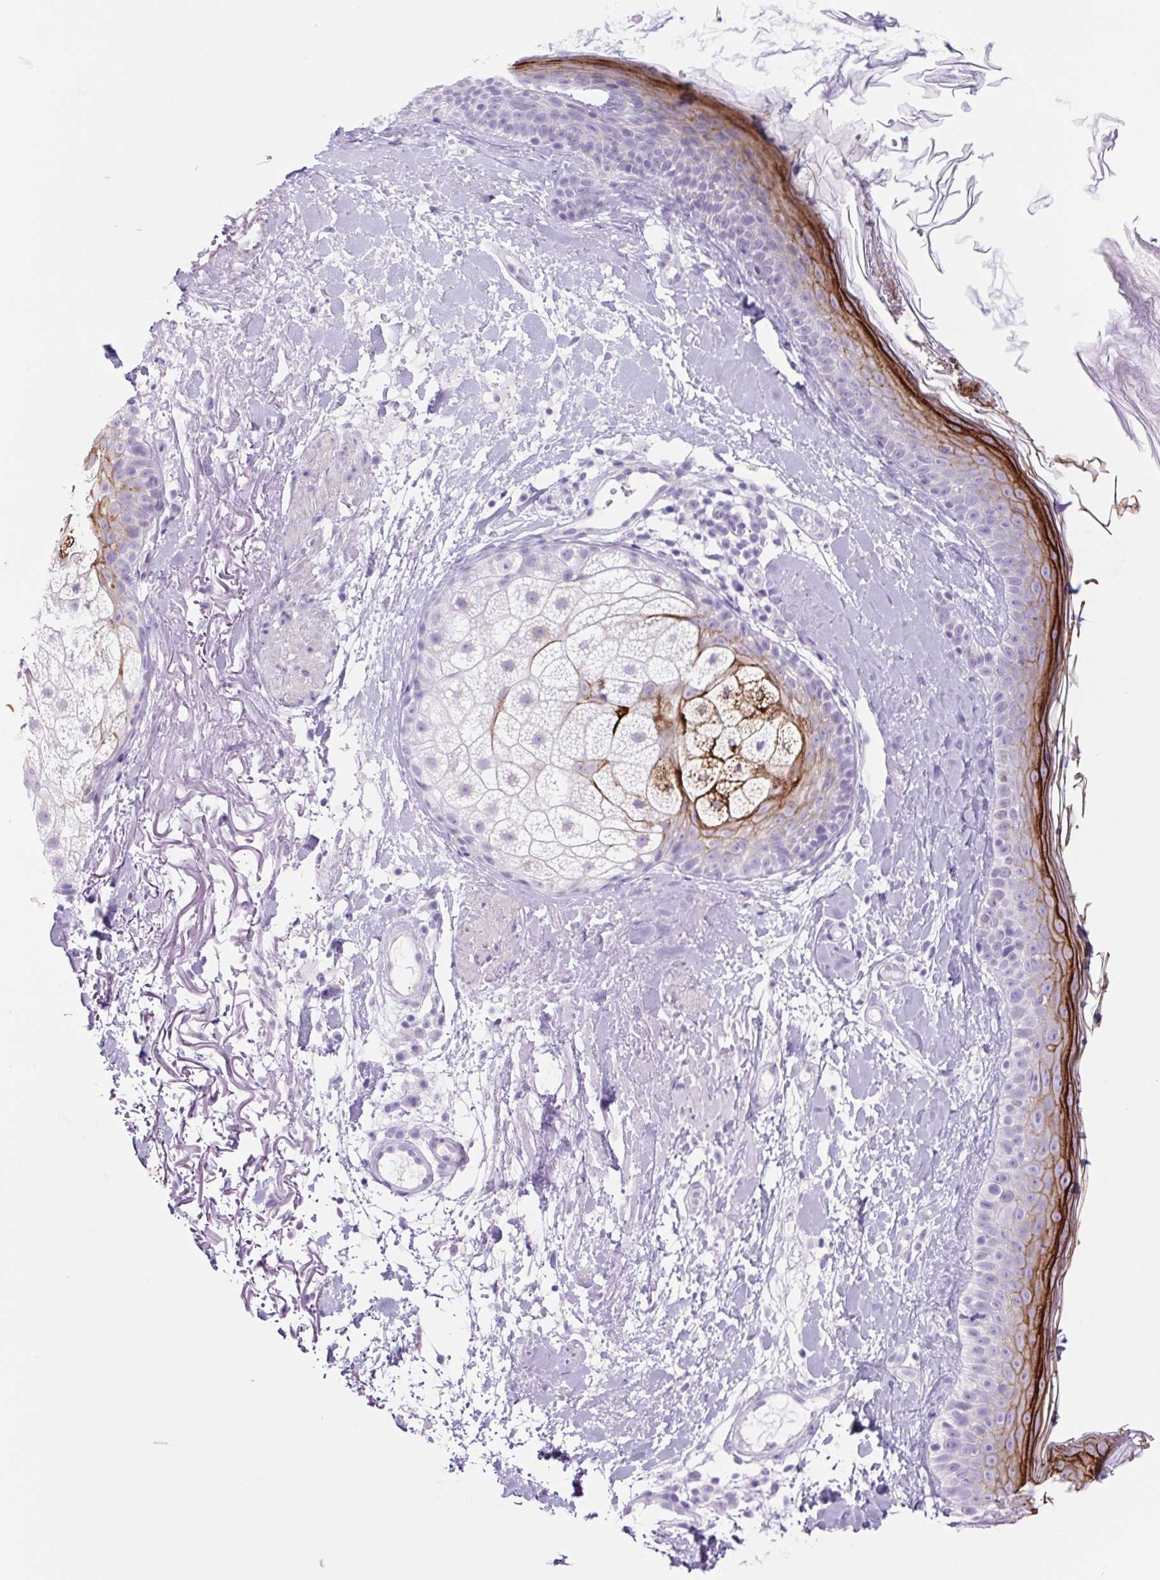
{"staining": {"intensity": "negative", "quantity": "none", "location": "none"}, "tissue": "skin", "cell_type": "Fibroblasts", "image_type": "normal", "snomed": [{"axis": "morphology", "description": "Normal tissue, NOS"}, {"axis": "topography", "description": "Skin"}], "caption": "The IHC micrograph has no significant expression in fibroblasts of skin.", "gene": "CDSN", "patient": {"sex": "male", "age": 73}}